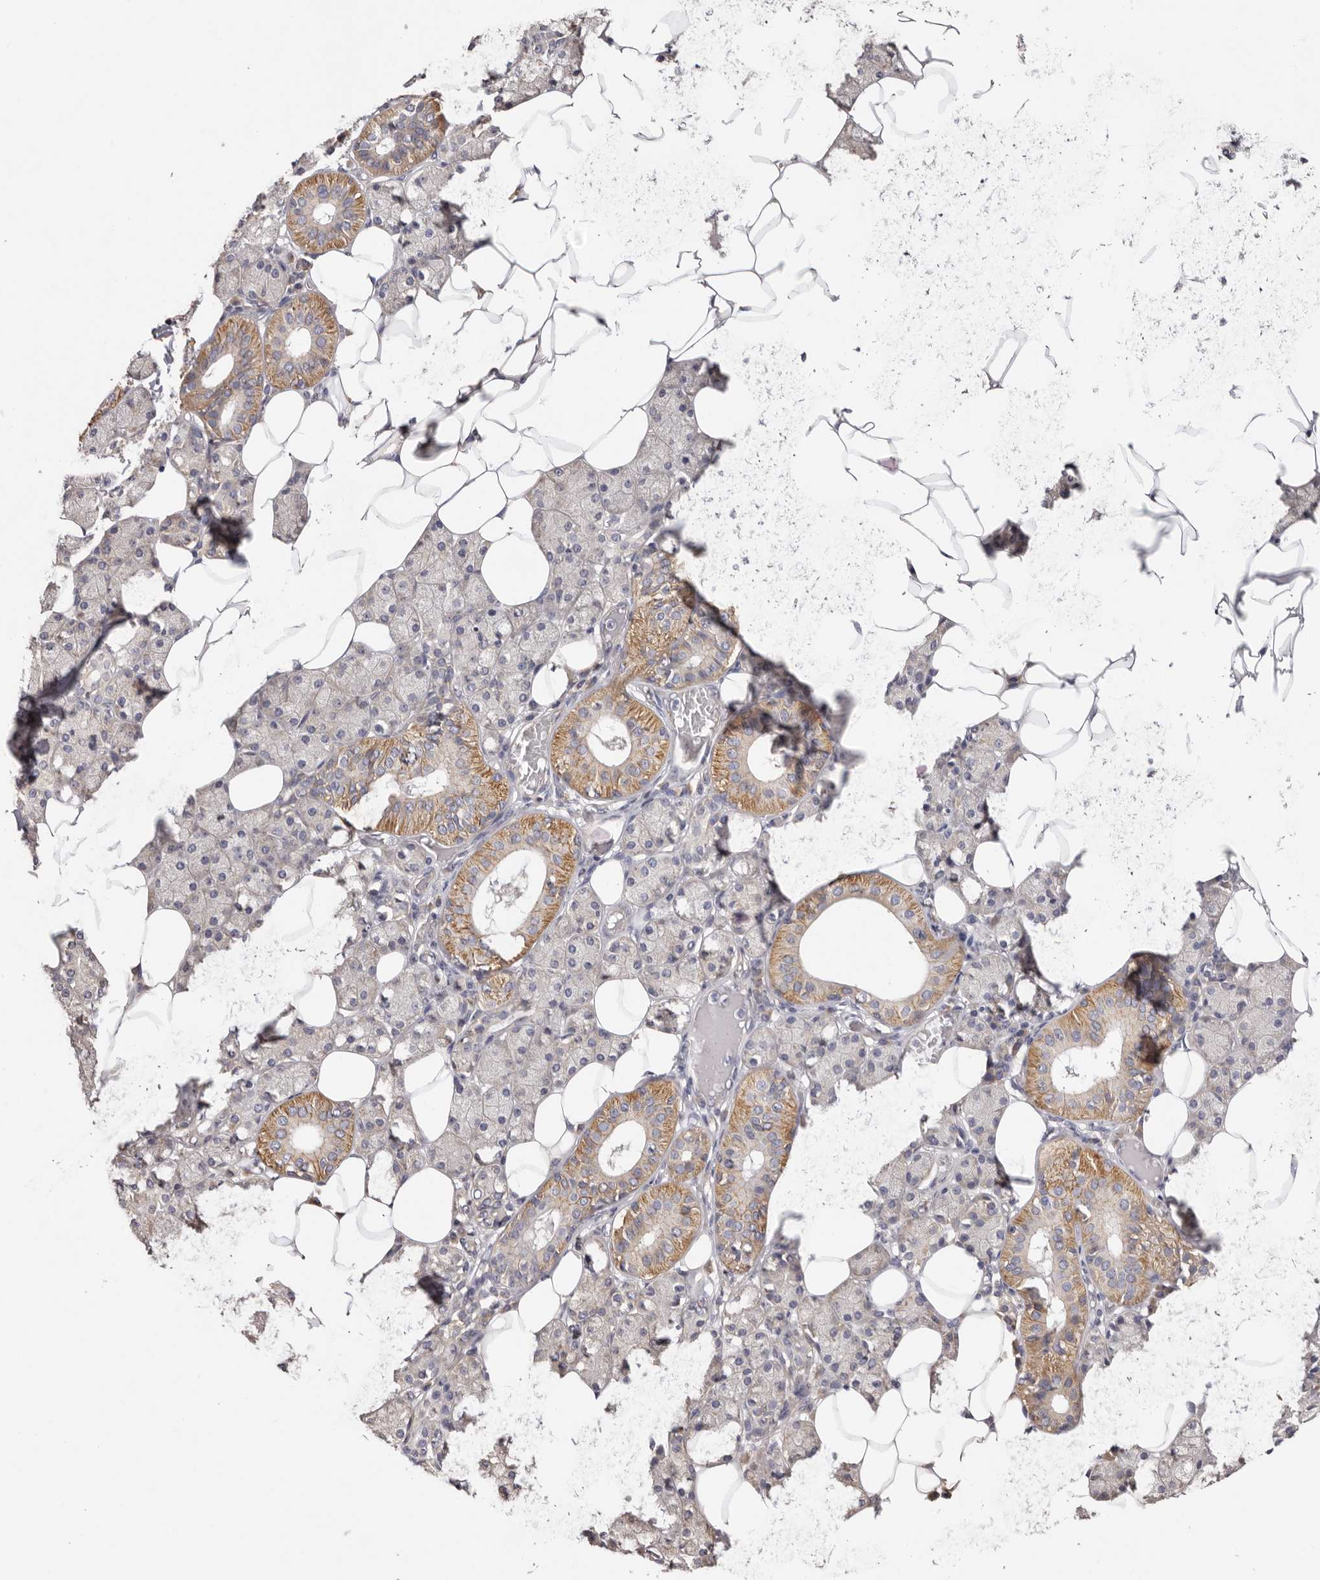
{"staining": {"intensity": "moderate", "quantity": "25%-75%", "location": "cytoplasmic/membranous"}, "tissue": "salivary gland", "cell_type": "Glandular cells", "image_type": "normal", "snomed": [{"axis": "morphology", "description": "Normal tissue, NOS"}, {"axis": "topography", "description": "Salivary gland"}], "caption": "Immunohistochemical staining of unremarkable human salivary gland reveals medium levels of moderate cytoplasmic/membranous expression in about 25%-75% of glandular cells. The staining was performed using DAB to visualize the protein expression in brown, while the nuclei were stained in blue with hematoxylin (Magnification: 20x).", "gene": "FAM167B", "patient": {"sex": "female", "age": 33}}